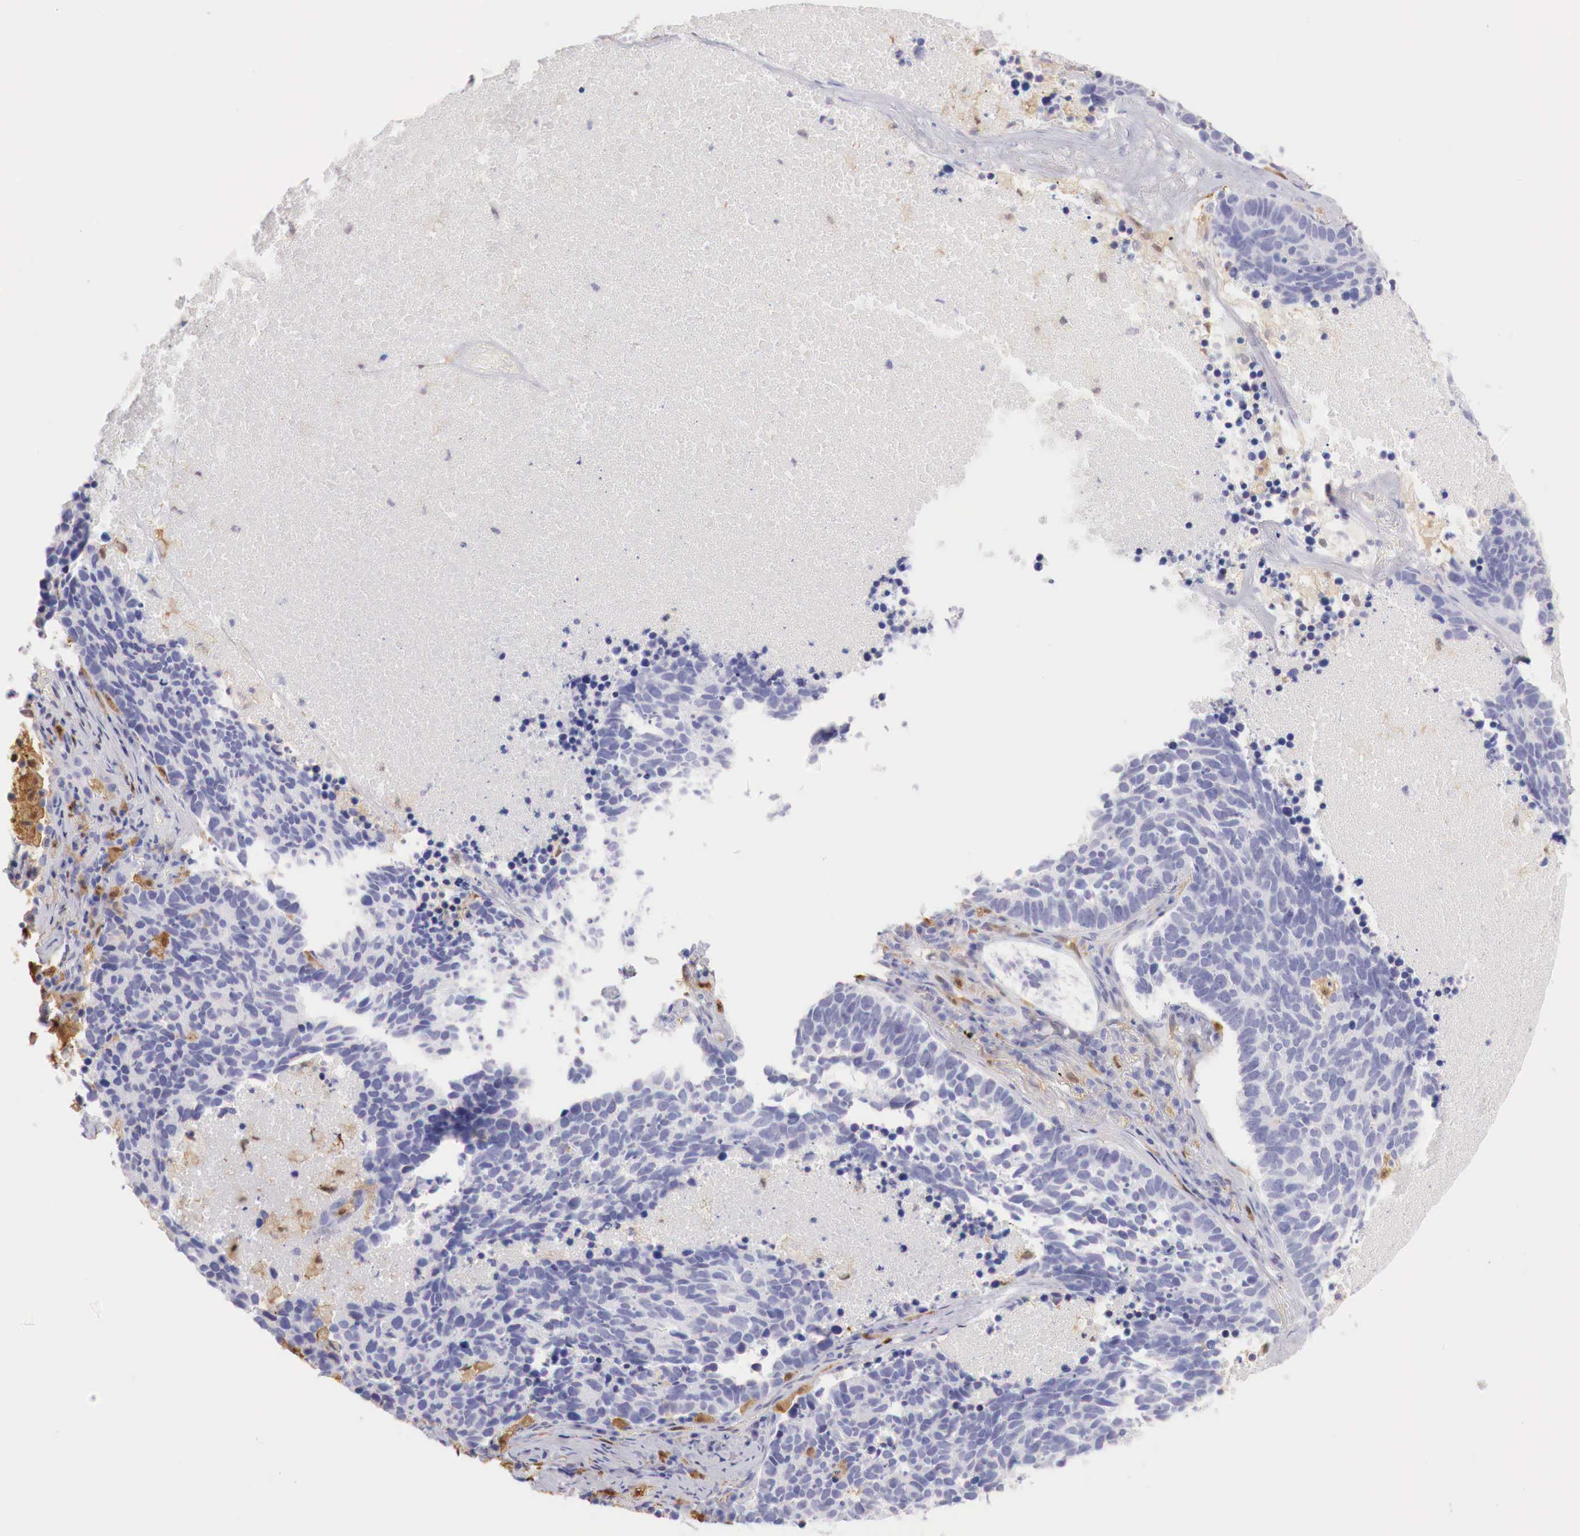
{"staining": {"intensity": "negative", "quantity": "none", "location": "none"}, "tissue": "lung cancer", "cell_type": "Tumor cells", "image_type": "cancer", "snomed": [{"axis": "morphology", "description": "Neoplasm, malignant, NOS"}, {"axis": "topography", "description": "Lung"}], "caption": "Immunohistochemical staining of human neoplasm (malignant) (lung) demonstrates no significant positivity in tumor cells.", "gene": "RENBP", "patient": {"sex": "female", "age": 75}}